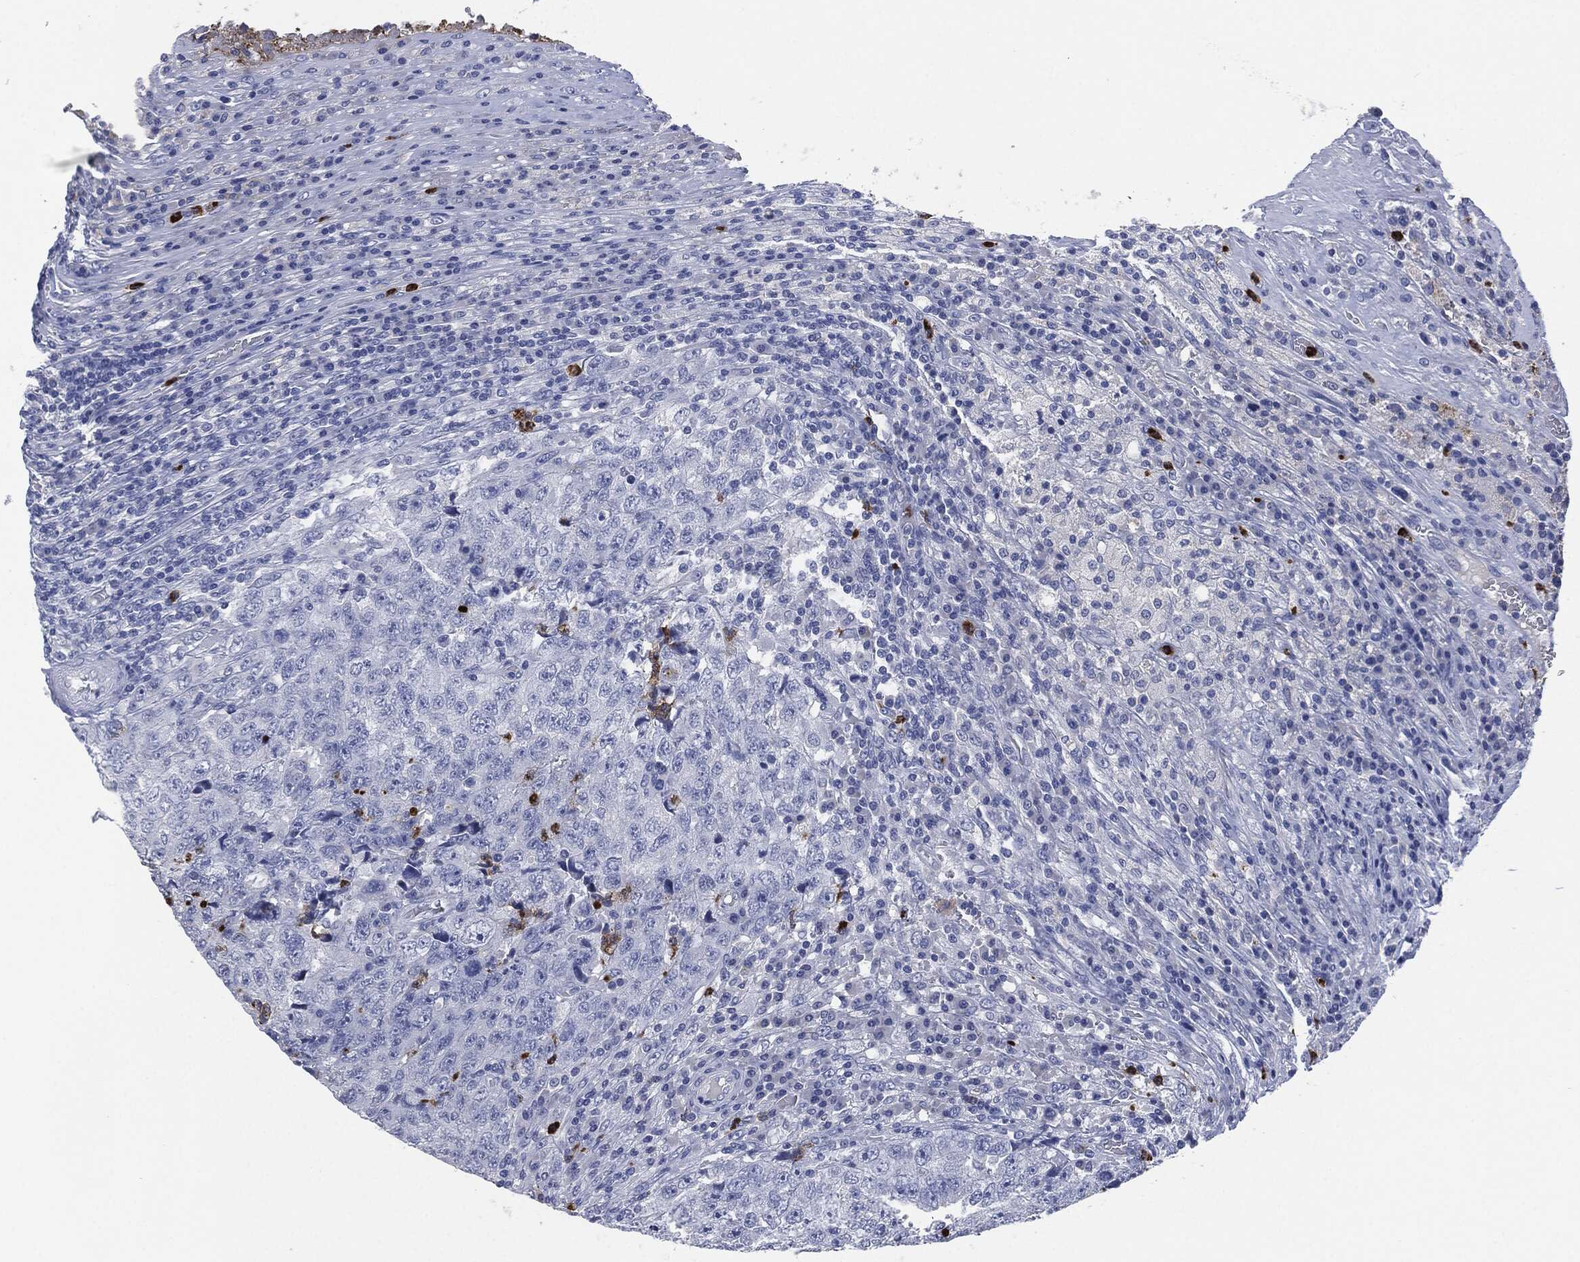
{"staining": {"intensity": "negative", "quantity": "none", "location": "none"}, "tissue": "testis cancer", "cell_type": "Tumor cells", "image_type": "cancer", "snomed": [{"axis": "morphology", "description": "Necrosis, NOS"}, {"axis": "morphology", "description": "Carcinoma, Embryonal, NOS"}, {"axis": "topography", "description": "Testis"}], "caption": "DAB (3,3'-diaminobenzidine) immunohistochemical staining of testis cancer demonstrates no significant positivity in tumor cells. (Immunohistochemistry (ihc), brightfield microscopy, high magnification).", "gene": "CEACAM8", "patient": {"sex": "male", "age": 19}}